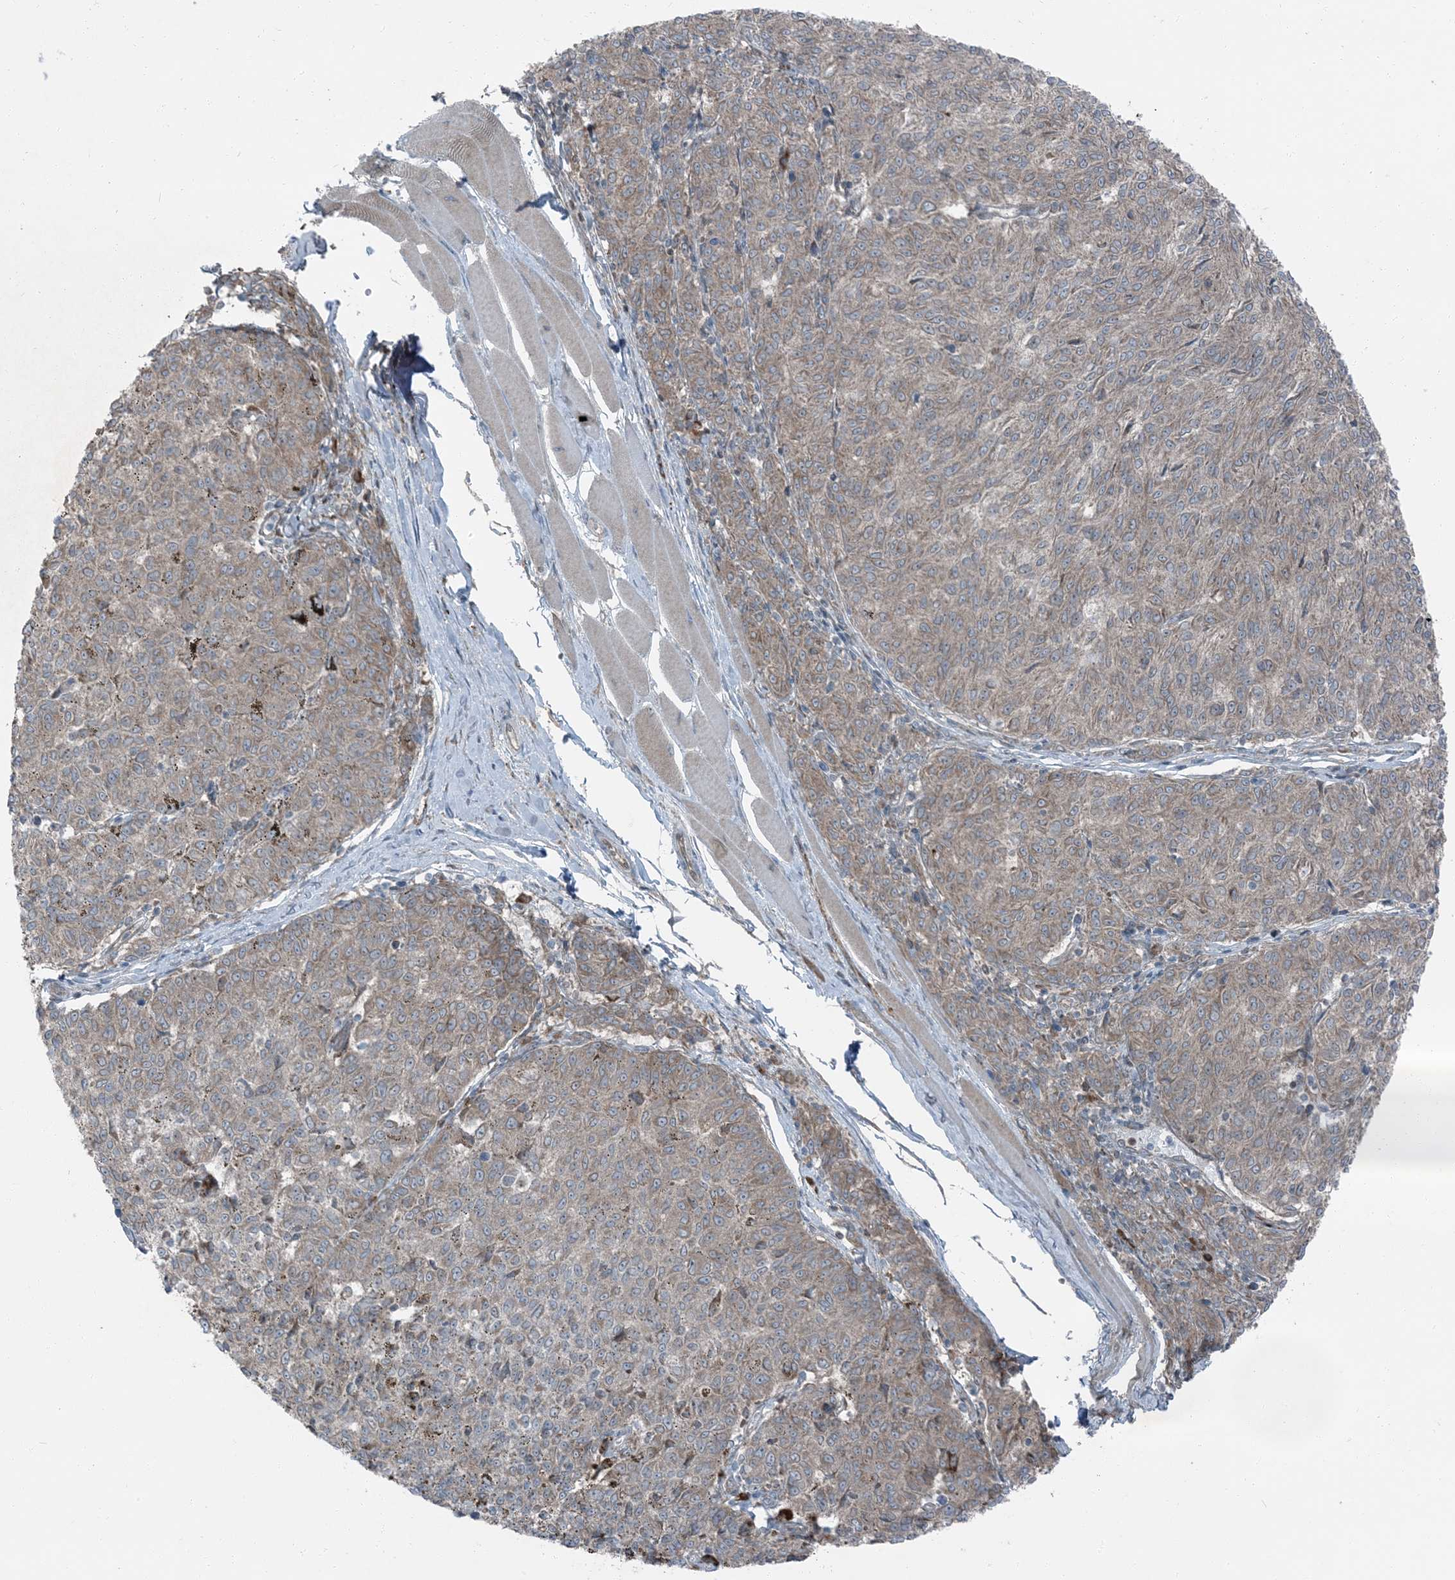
{"staining": {"intensity": "weak", "quantity": "<25%", "location": "cytoplasmic/membranous"}, "tissue": "melanoma", "cell_type": "Tumor cells", "image_type": "cancer", "snomed": [{"axis": "morphology", "description": "Malignant melanoma, NOS"}, {"axis": "topography", "description": "Skin"}], "caption": "Human malignant melanoma stained for a protein using immunohistochemistry shows no staining in tumor cells.", "gene": "RAB3GAP1", "patient": {"sex": "female", "age": 72}}